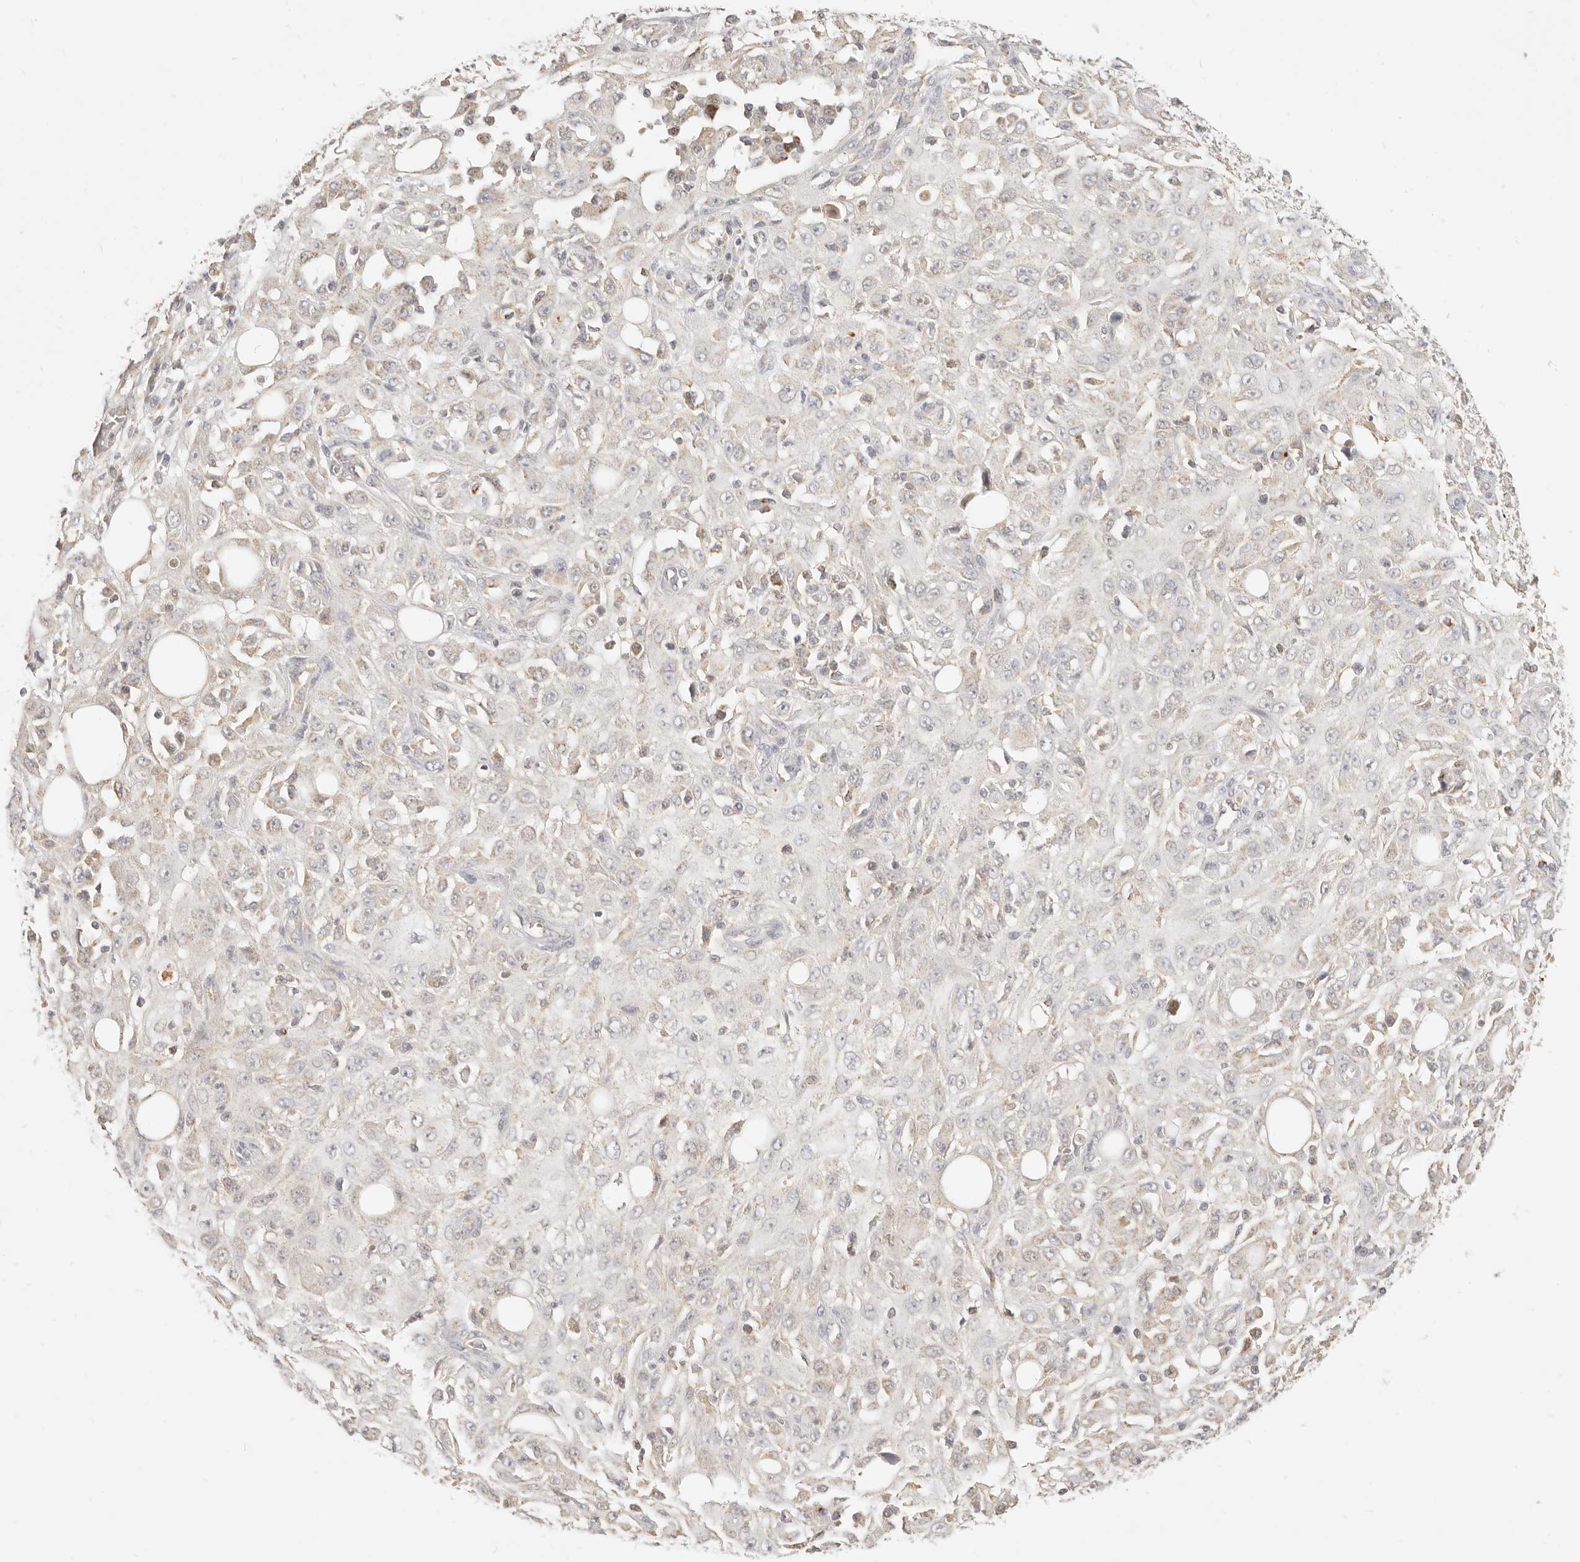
{"staining": {"intensity": "weak", "quantity": "<25%", "location": "cytoplasmic/membranous"}, "tissue": "skin cancer", "cell_type": "Tumor cells", "image_type": "cancer", "snomed": [{"axis": "morphology", "description": "Squamous cell carcinoma, NOS"}, {"axis": "morphology", "description": "Squamous cell carcinoma, metastatic, NOS"}, {"axis": "topography", "description": "Skin"}, {"axis": "topography", "description": "Lymph node"}], "caption": "This is an IHC histopathology image of squamous cell carcinoma (skin). There is no staining in tumor cells.", "gene": "CPLANE2", "patient": {"sex": "male", "age": 75}}